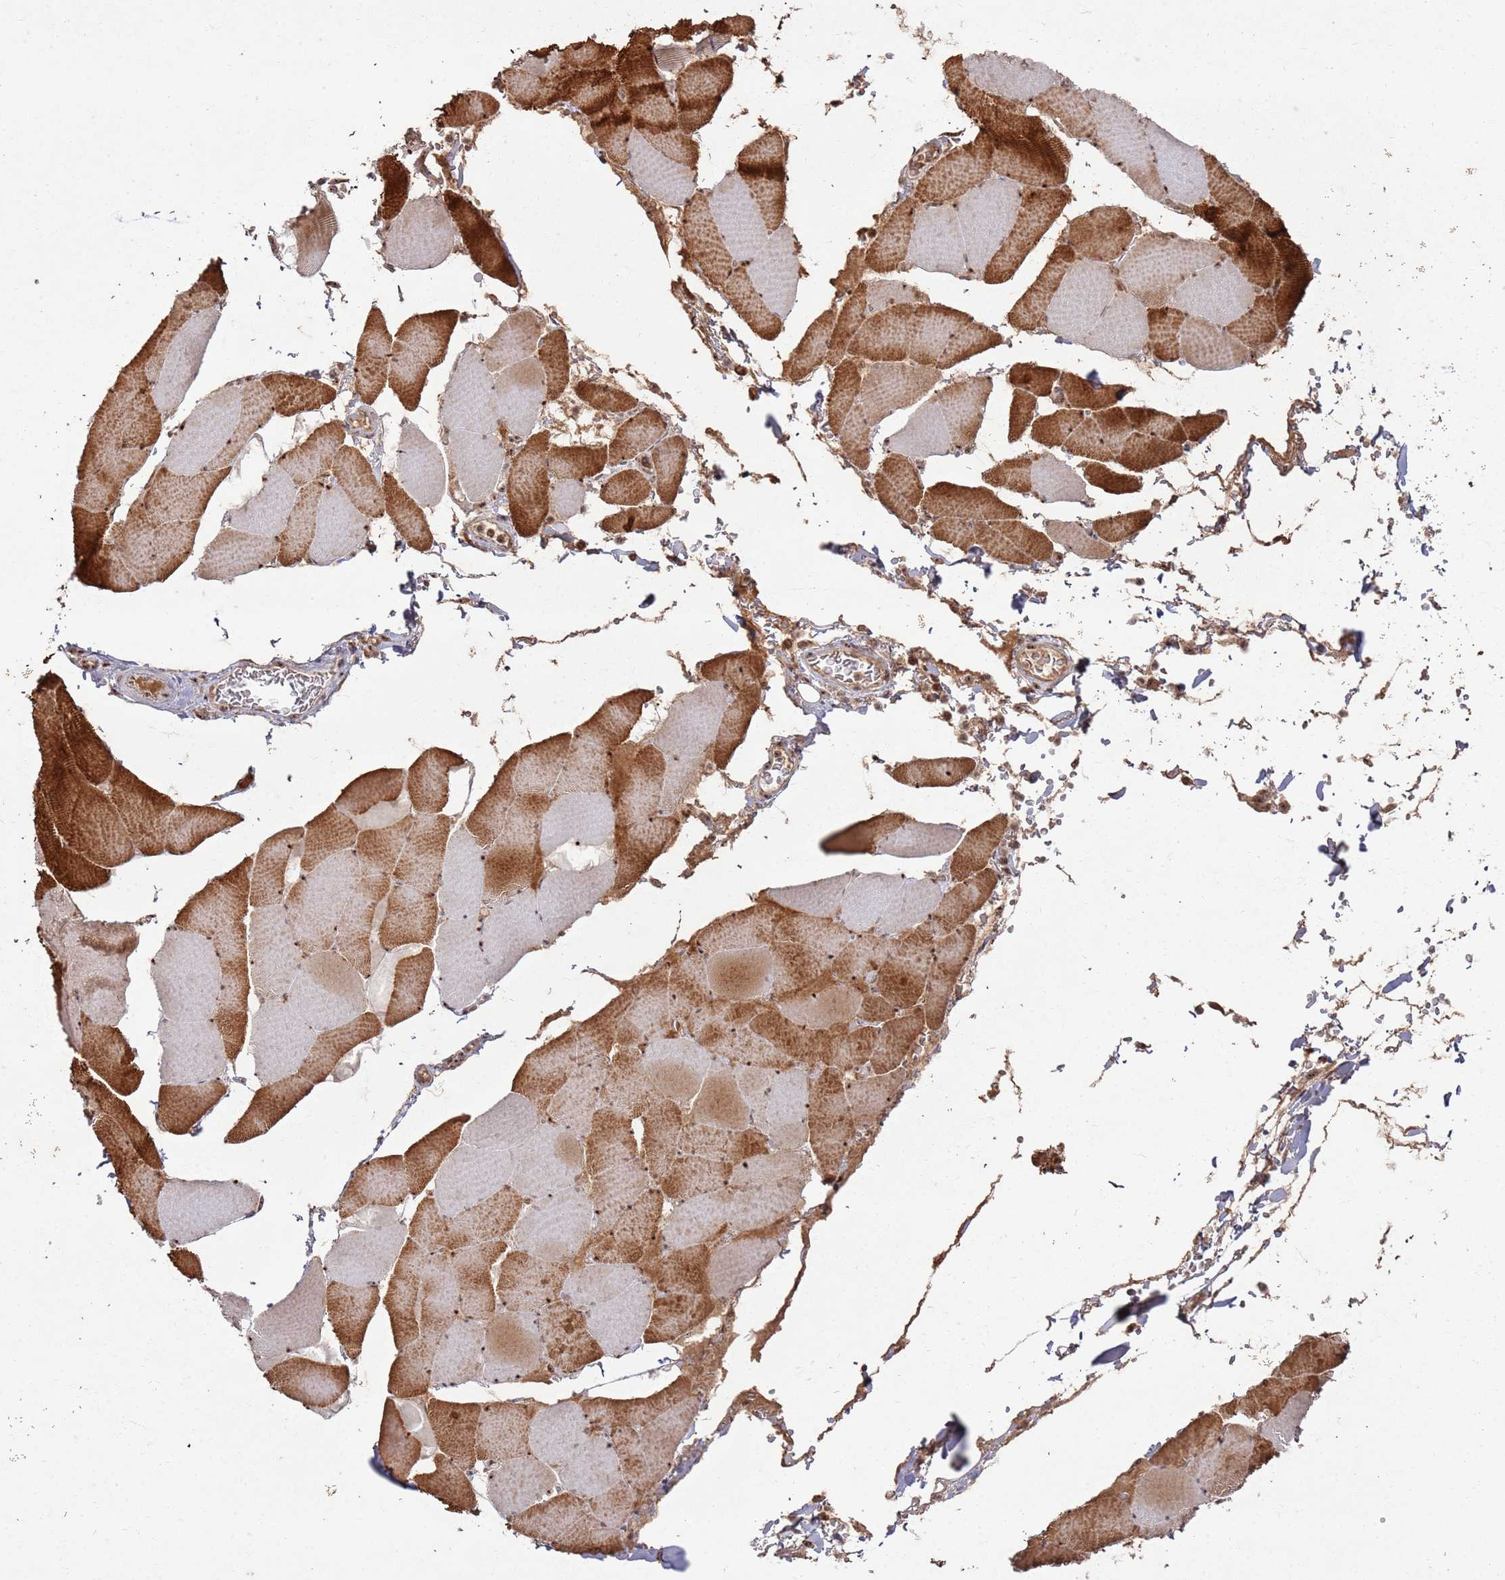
{"staining": {"intensity": "strong", "quantity": "25%-75%", "location": "cytoplasmic/membranous,nuclear"}, "tissue": "skeletal muscle", "cell_type": "Myocytes", "image_type": "normal", "snomed": [{"axis": "morphology", "description": "Normal tissue, NOS"}, {"axis": "topography", "description": "Skeletal muscle"}, {"axis": "topography", "description": "Head-Neck"}], "caption": "Skeletal muscle was stained to show a protein in brown. There is high levels of strong cytoplasmic/membranous,nuclear positivity in approximately 25%-75% of myocytes.", "gene": "UTP11", "patient": {"sex": "male", "age": 66}}